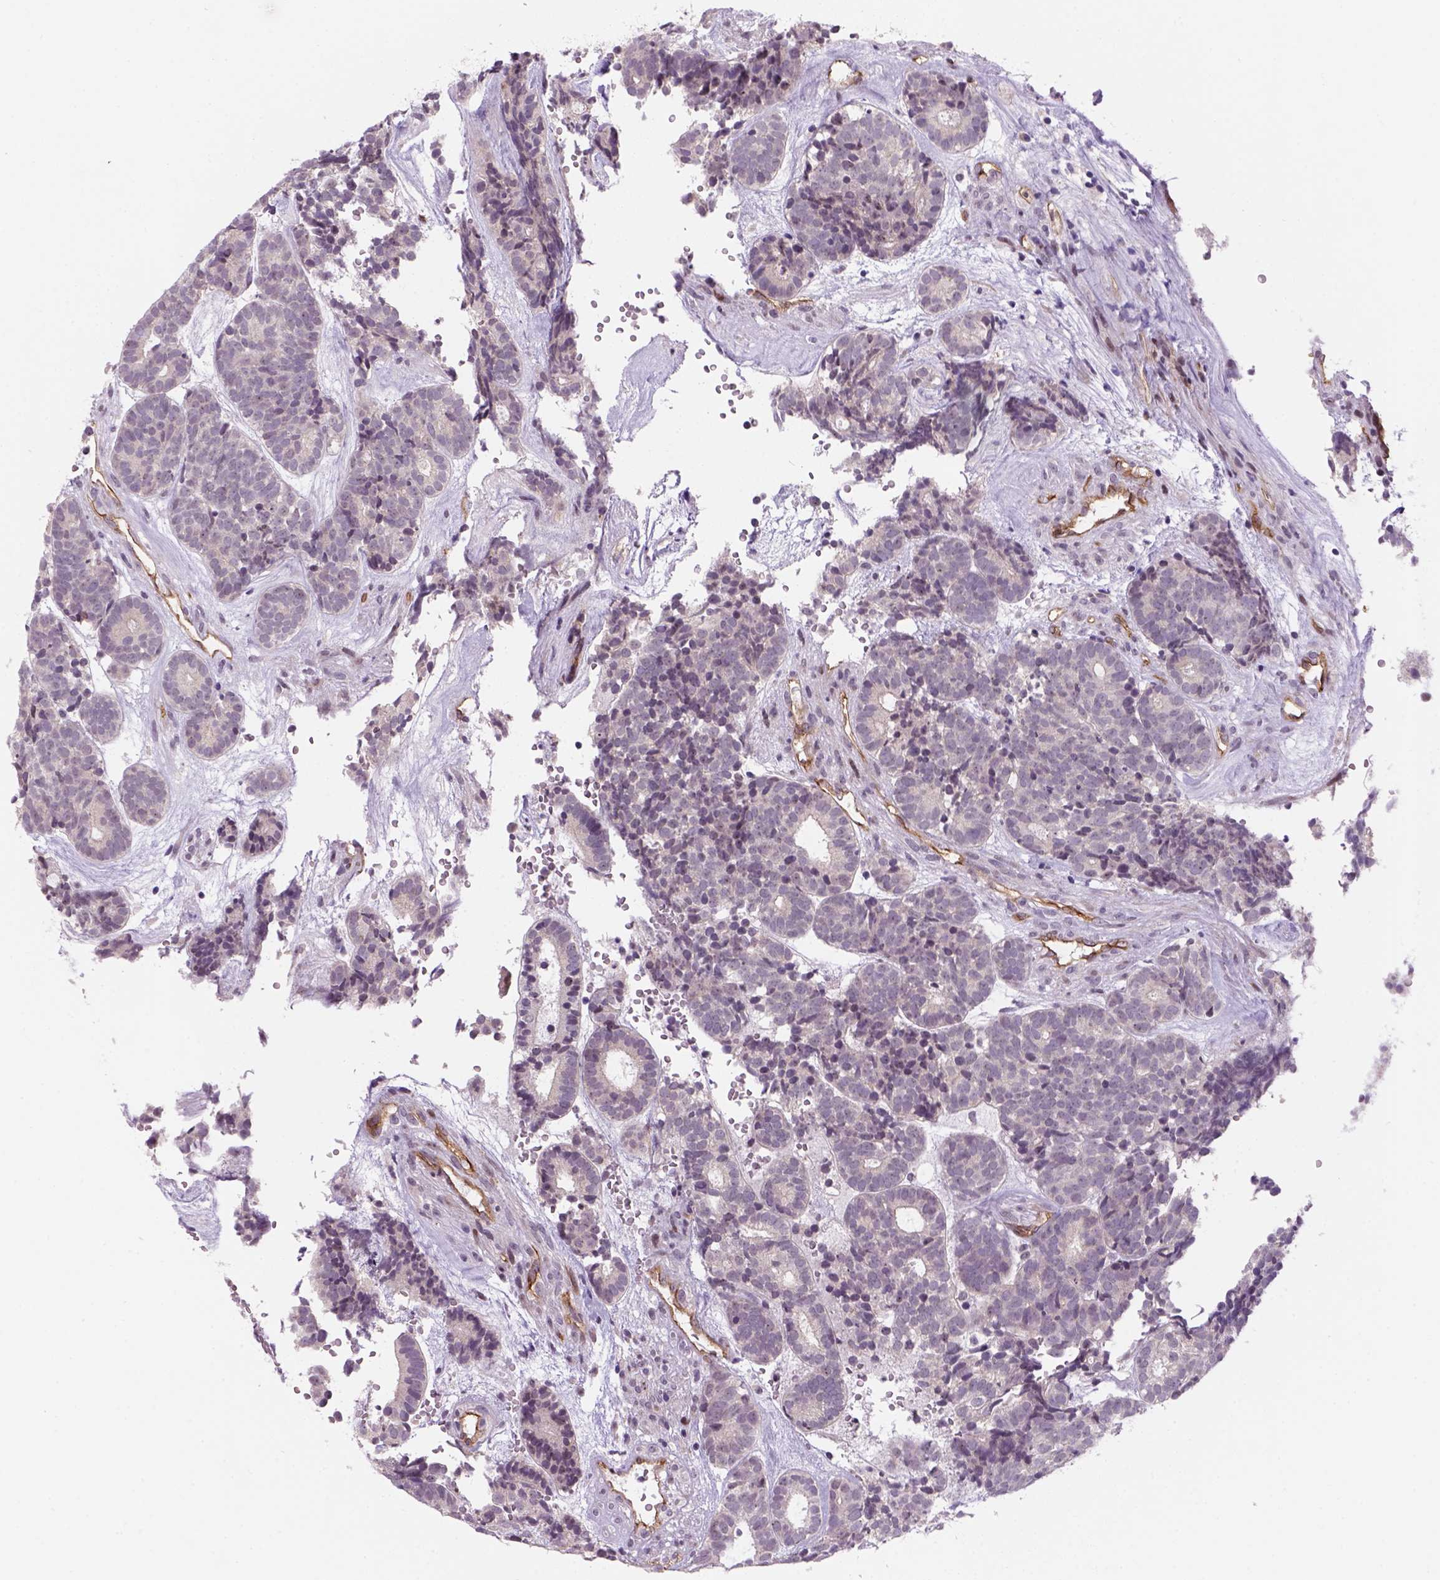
{"staining": {"intensity": "negative", "quantity": "none", "location": "none"}, "tissue": "head and neck cancer", "cell_type": "Tumor cells", "image_type": "cancer", "snomed": [{"axis": "morphology", "description": "Adenocarcinoma, NOS"}, {"axis": "topography", "description": "Head-Neck"}], "caption": "Immunohistochemistry (IHC) of human adenocarcinoma (head and neck) exhibits no positivity in tumor cells.", "gene": "VSTM5", "patient": {"sex": "female", "age": 81}}